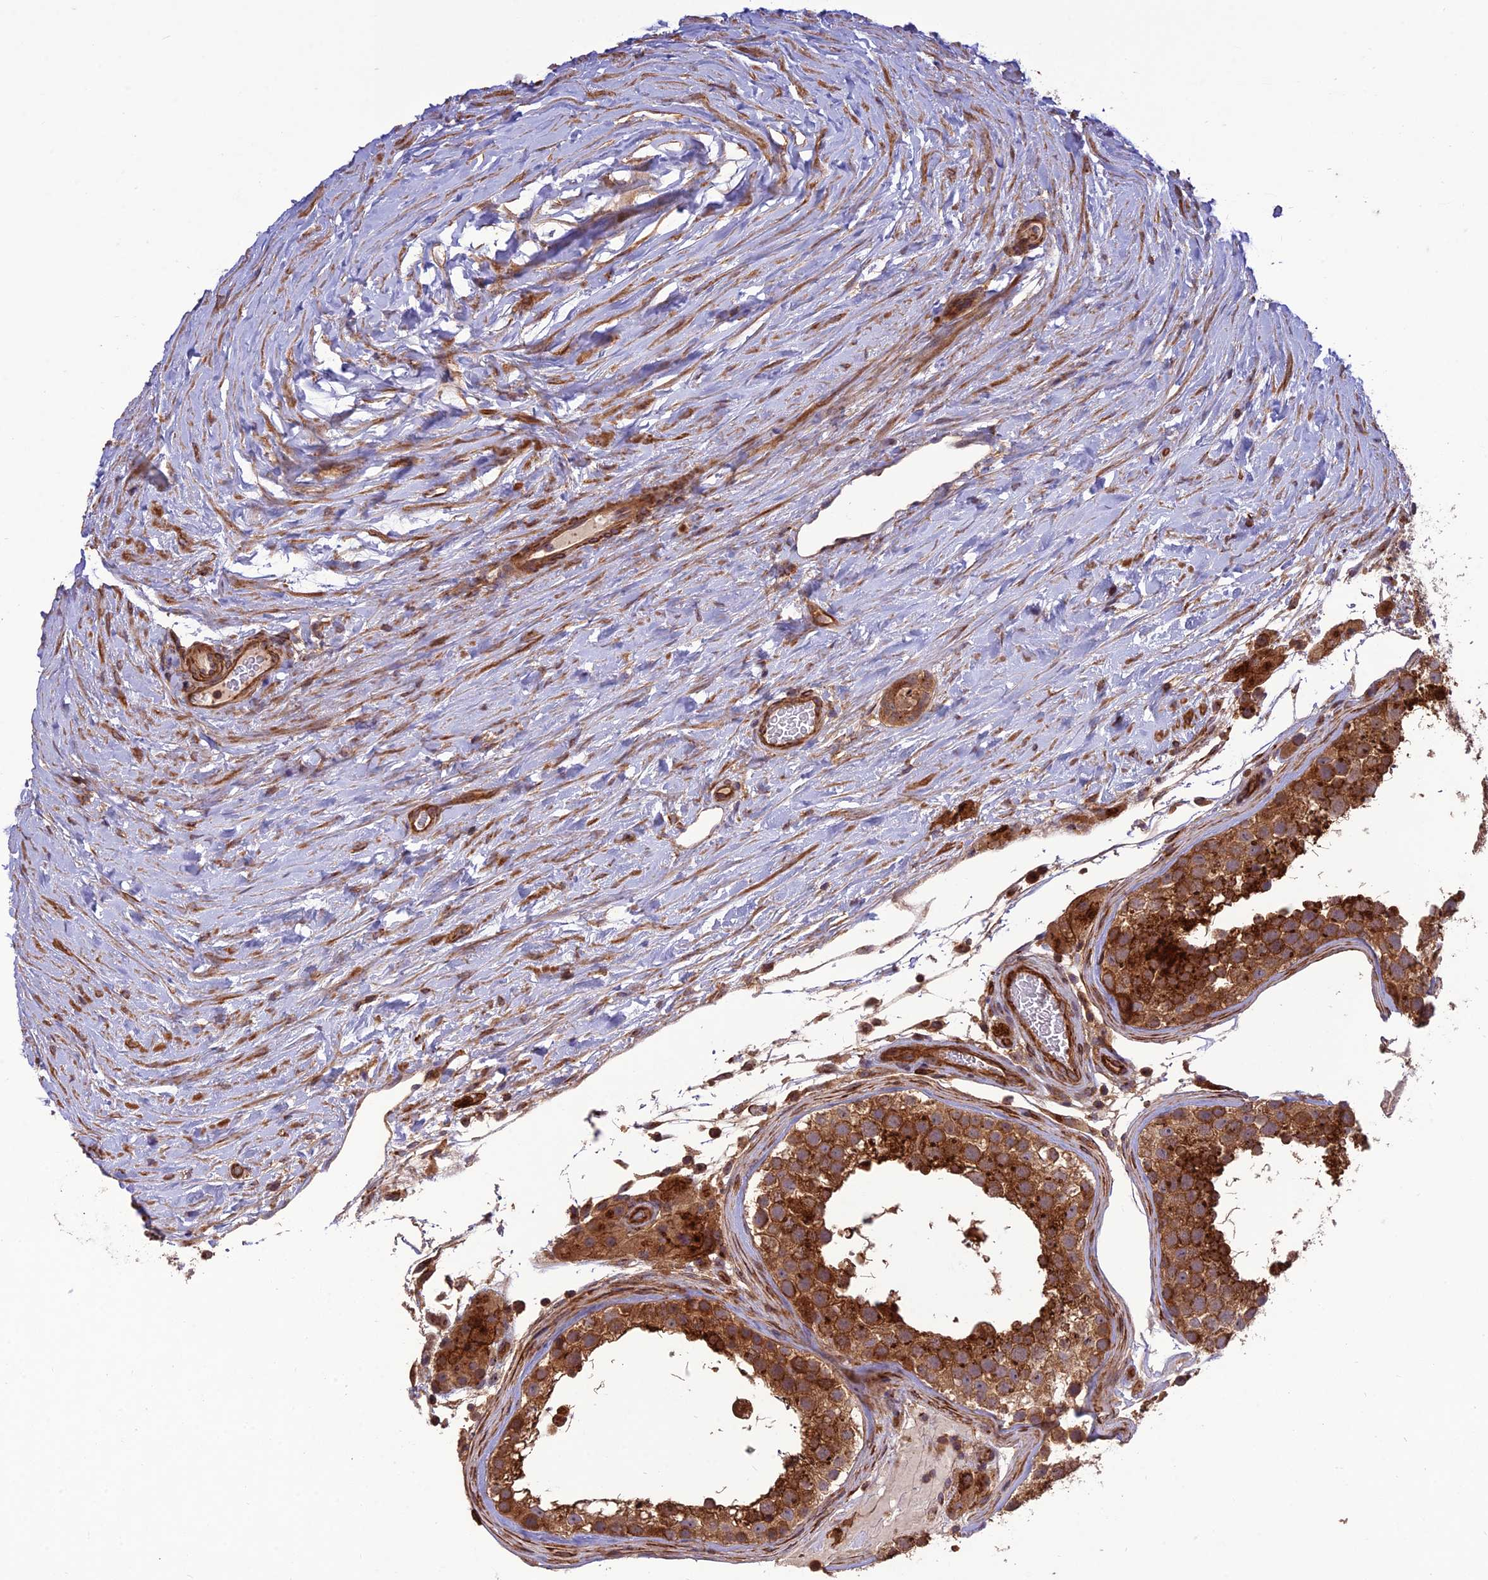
{"staining": {"intensity": "strong", "quantity": ">75%", "location": "cytoplasmic/membranous"}, "tissue": "testis", "cell_type": "Cells in seminiferous ducts", "image_type": "normal", "snomed": [{"axis": "morphology", "description": "Normal tissue, NOS"}, {"axis": "topography", "description": "Testis"}], "caption": "A high-resolution micrograph shows IHC staining of benign testis, which shows strong cytoplasmic/membranous staining in approximately >75% of cells in seminiferous ducts.", "gene": "TMEM131L", "patient": {"sex": "male", "age": 46}}